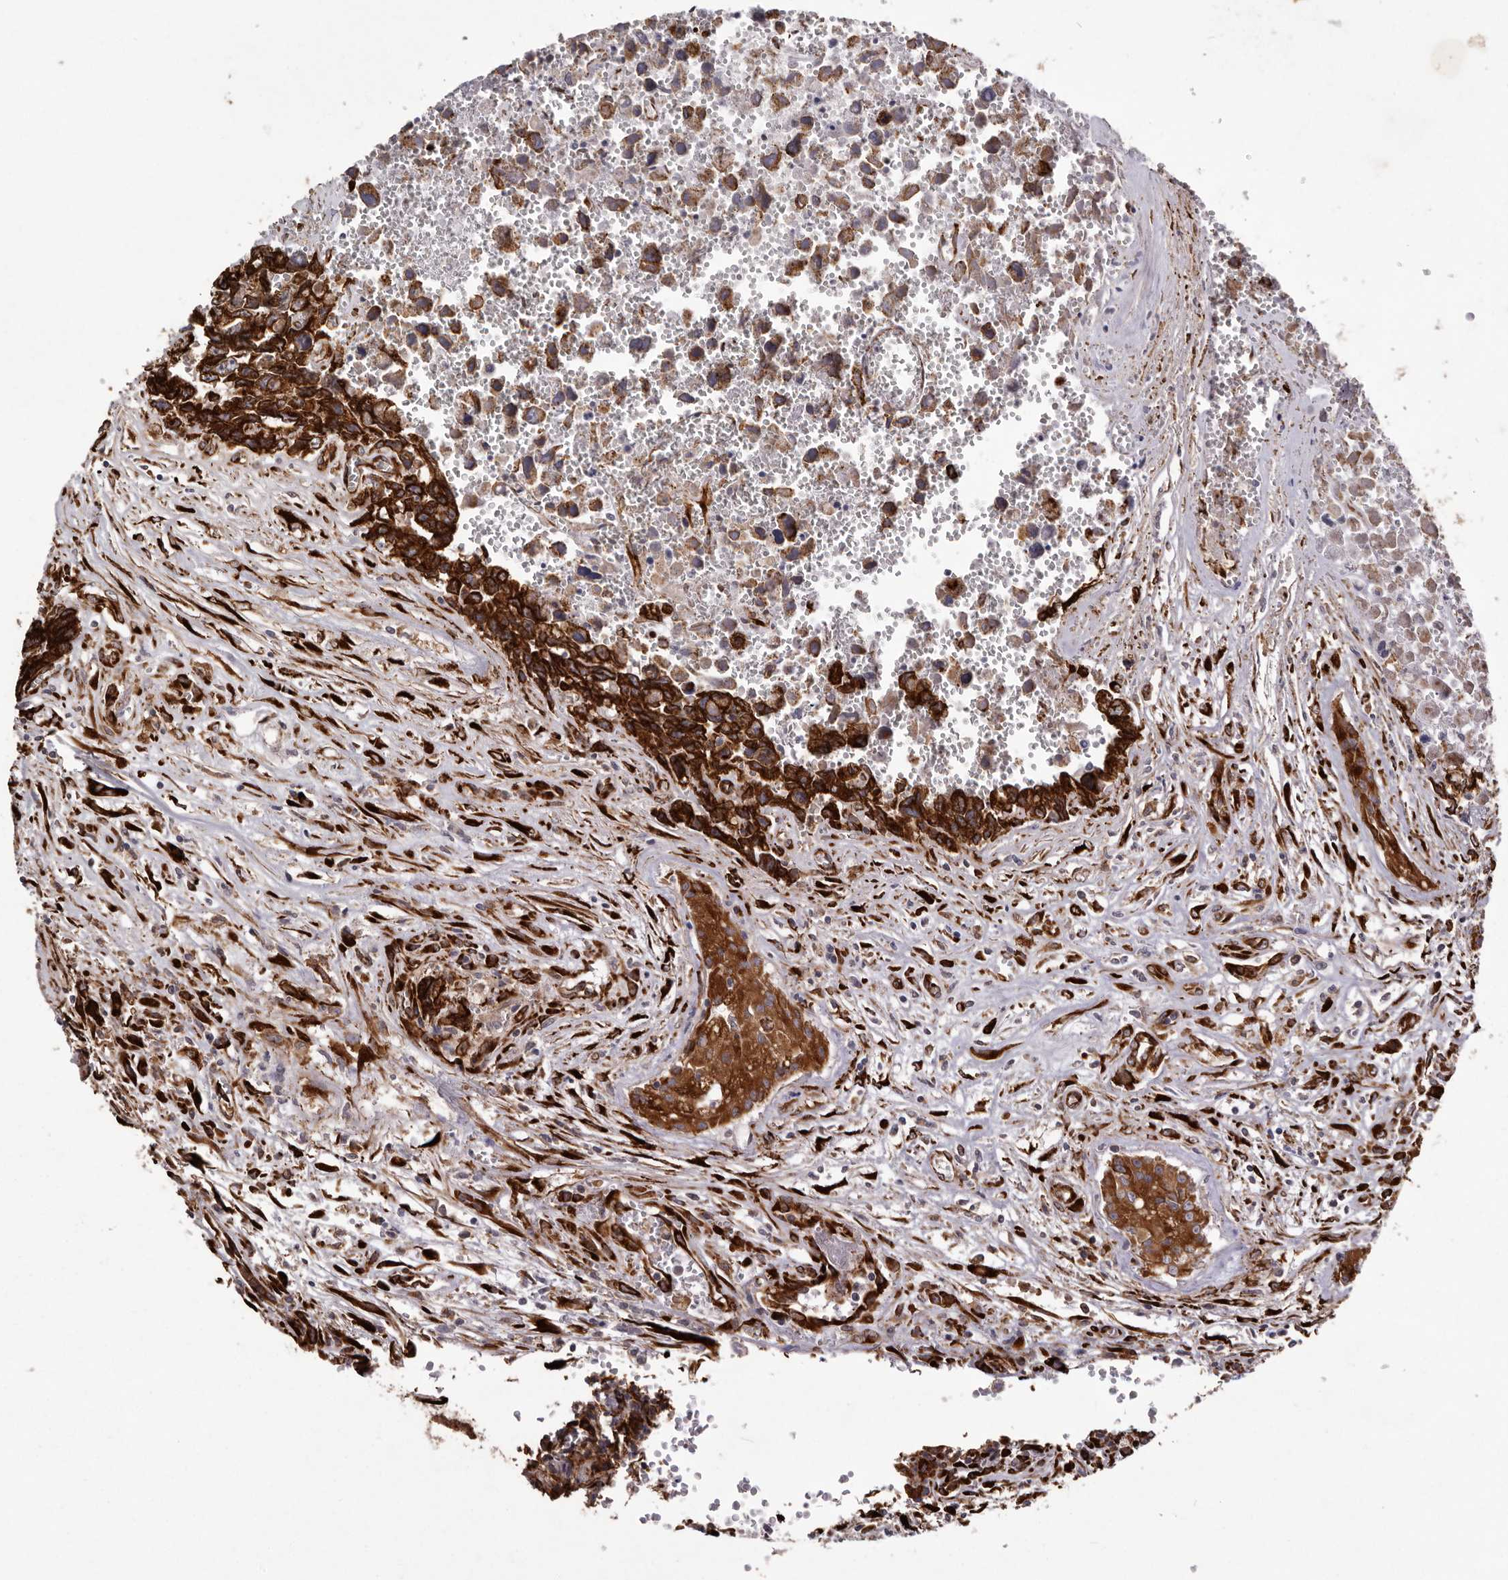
{"staining": {"intensity": "strong", "quantity": ">75%", "location": "cytoplasmic/membranous"}, "tissue": "testis cancer", "cell_type": "Tumor cells", "image_type": "cancer", "snomed": [{"axis": "morphology", "description": "Carcinoma, Embryonal, NOS"}, {"axis": "topography", "description": "Testis"}], "caption": "High-power microscopy captured an IHC image of testis cancer (embryonal carcinoma), revealing strong cytoplasmic/membranous positivity in approximately >75% of tumor cells.", "gene": "WDTC1", "patient": {"sex": "male", "age": 31}}